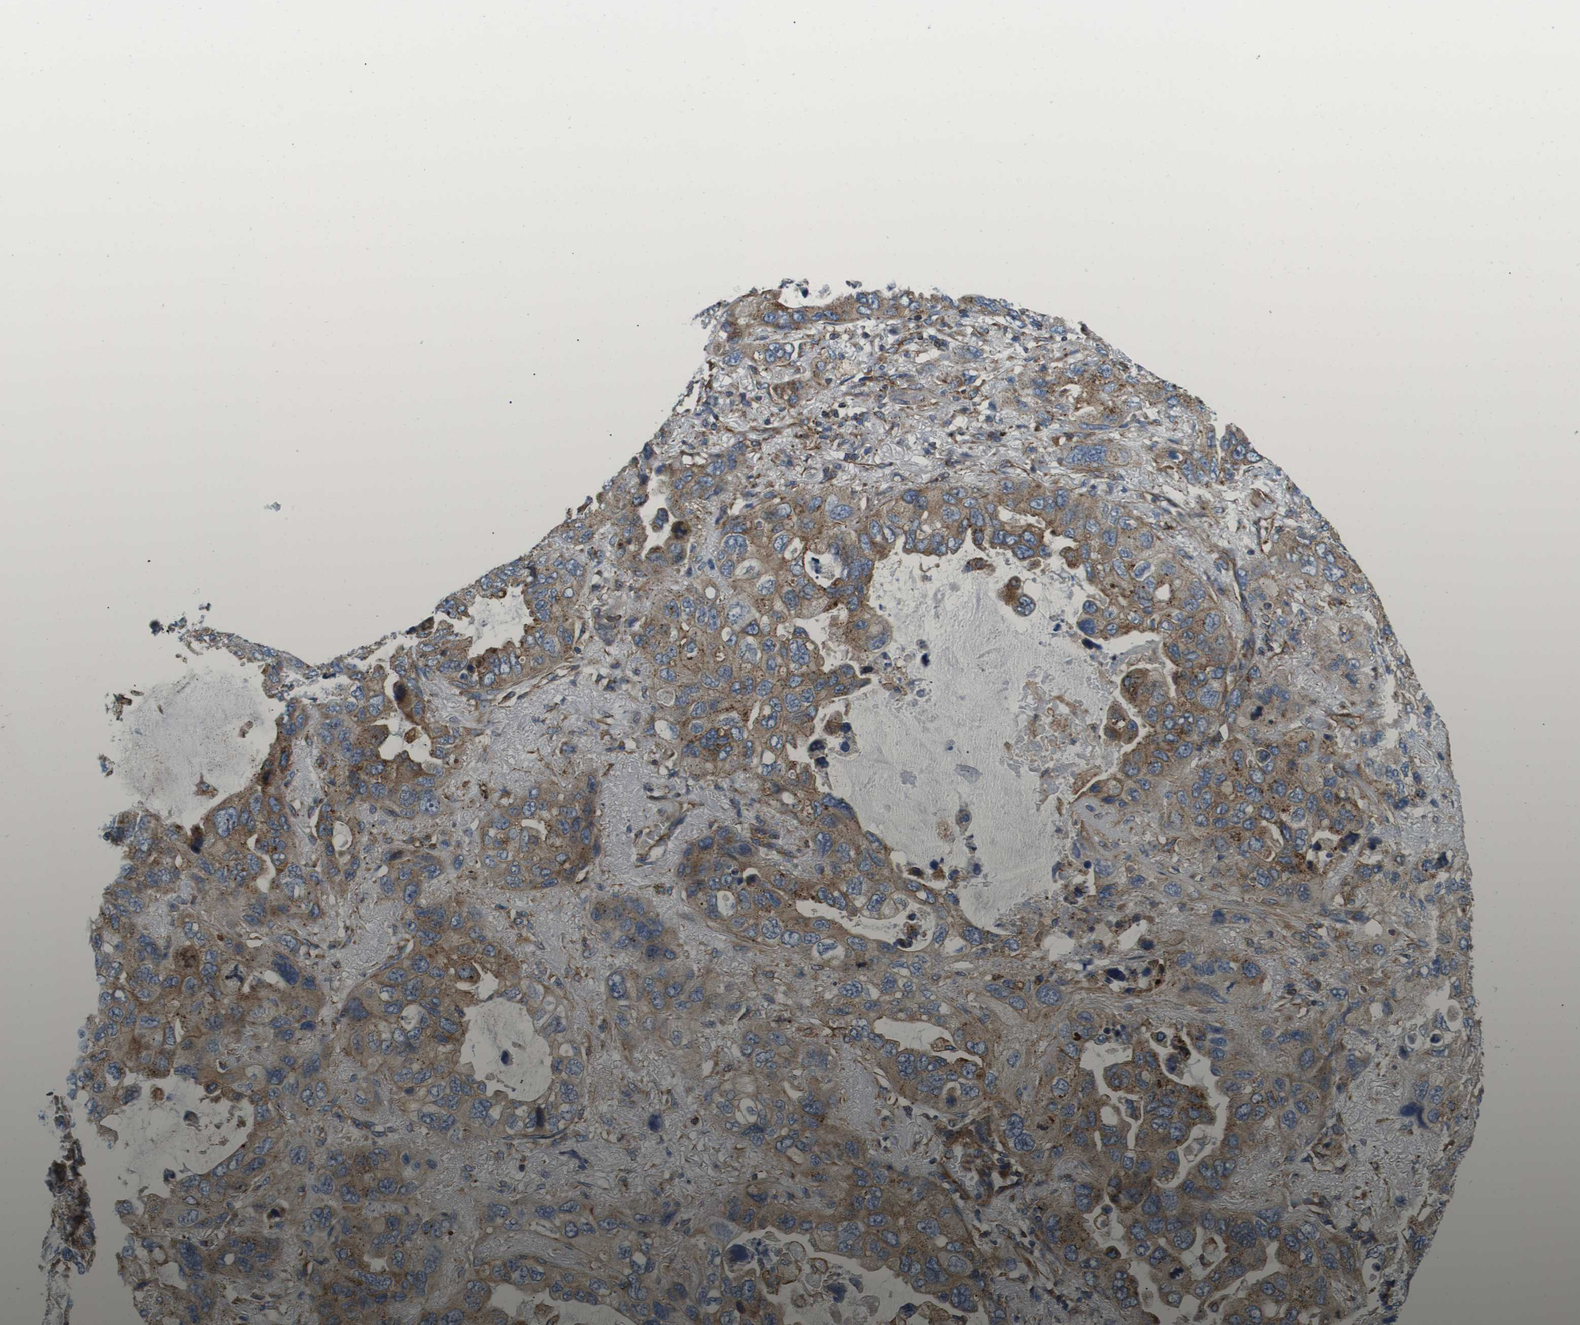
{"staining": {"intensity": "moderate", "quantity": "25%-75%", "location": "cytoplasmic/membranous"}, "tissue": "lung cancer", "cell_type": "Tumor cells", "image_type": "cancer", "snomed": [{"axis": "morphology", "description": "Squamous cell carcinoma, NOS"}, {"axis": "topography", "description": "Lung"}], "caption": "The immunohistochemical stain highlights moderate cytoplasmic/membranous positivity in tumor cells of lung cancer (squamous cell carcinoma) tissue. (DAB (3,3'-diaminobenzidine) IHC, brown staining for protein, blue staining for nuclei).", "gene": "HSD17B12", "patient": {"sex": "female", "age": 73}}